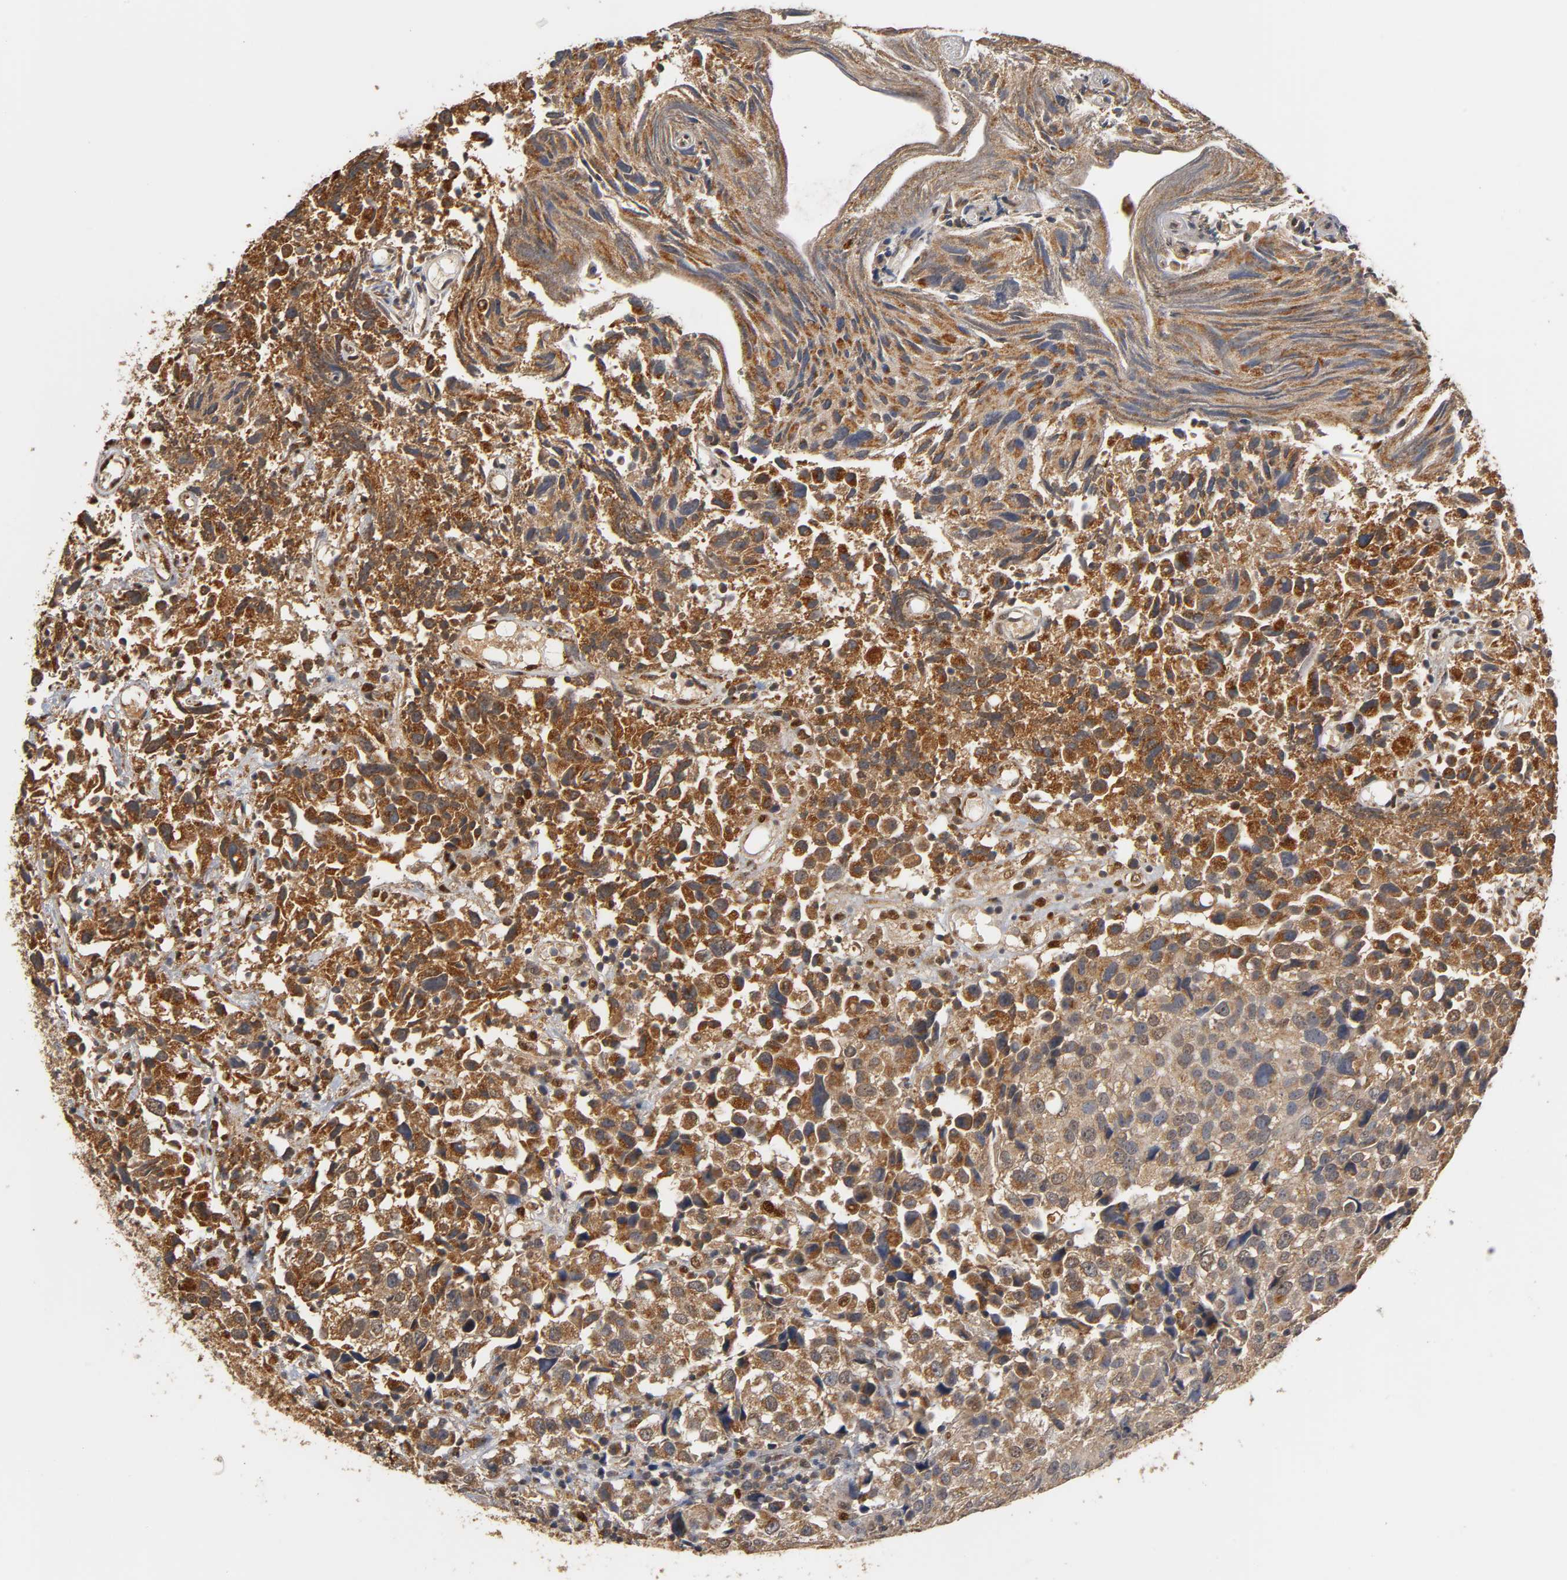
{"staining": {"intensity": "strong", "quantity": ">75%", "location": "cytoplasmic/membranous"}, "tissue": "urothelial cancer", "cell_type": "Tumor cells", "image_type": "cancer", "snomed": [{"axis": "morphology", "description": "Urothelial carcinoma, High grade"}, {"axis": "topography", "description": "Urinary bladder"}], "caption": "Urothelial cancer stained with a brown dye reveals strong cytoplasmic/membranous positive expression in approximately >75% of tumor cells.", "gene": "PKN1", "patient": {"sex": "female", "age": 75}}